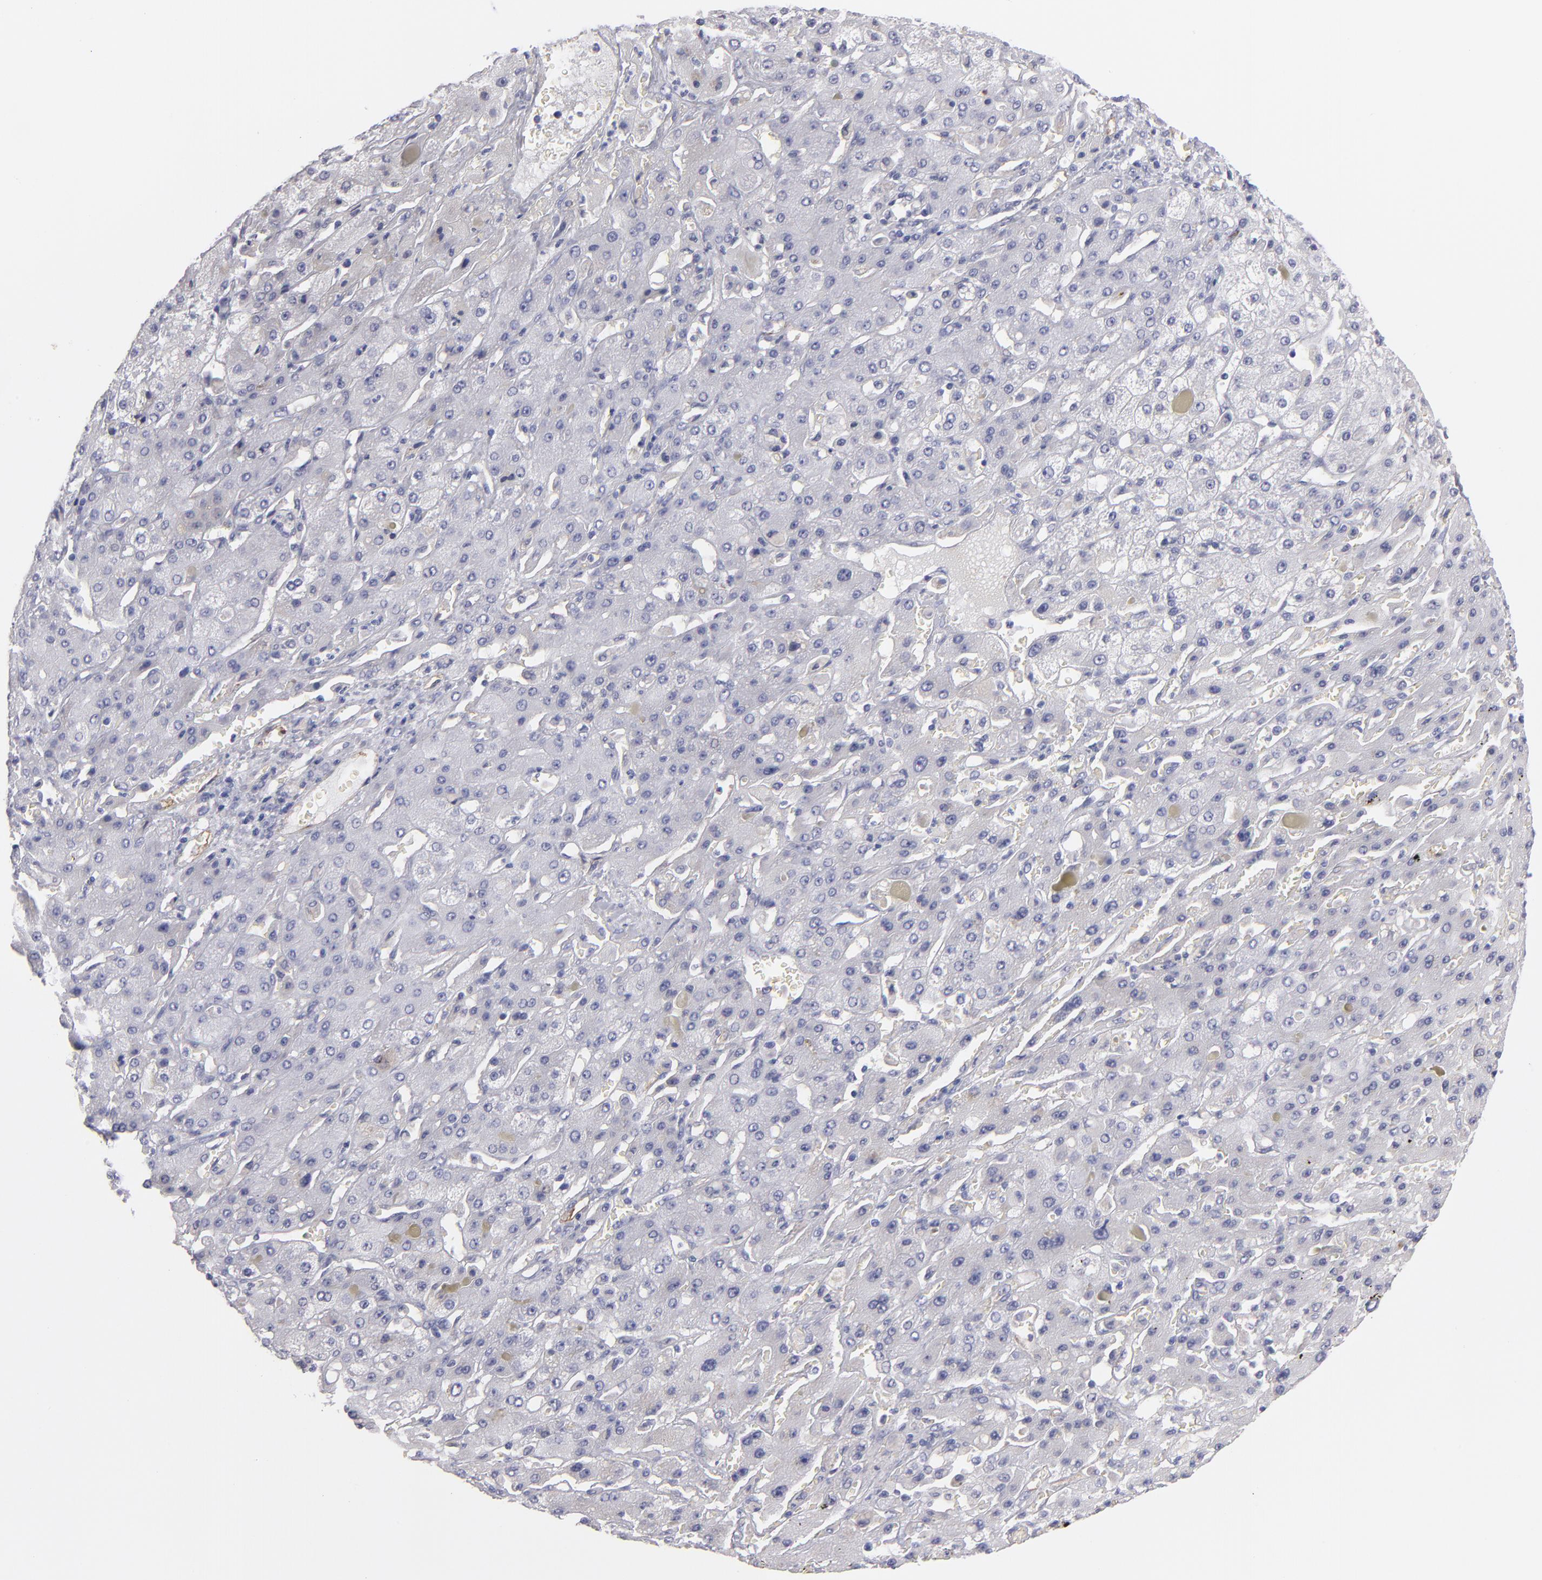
{"staining": {"intensity": "negative", "quantity": "none", "location": "none"}, "tissue": "liver cancer", "cell_type": "Tumor cells", "image_type": "cancer", "snomed": [{"axis": "morphology", "description": "Cholangiocarcinoma"}, {"axis": "topography", "description": "Liver"}], "caption": "A photomicrograph of human cholangiocarcinoma (liver) is negative for staining in tumor cells. (Brightfield microscopy of DAB immunohistochemistry at high magnification).", "gene": "PLVAP", "patient": {"sex": "female", "age": 52}}